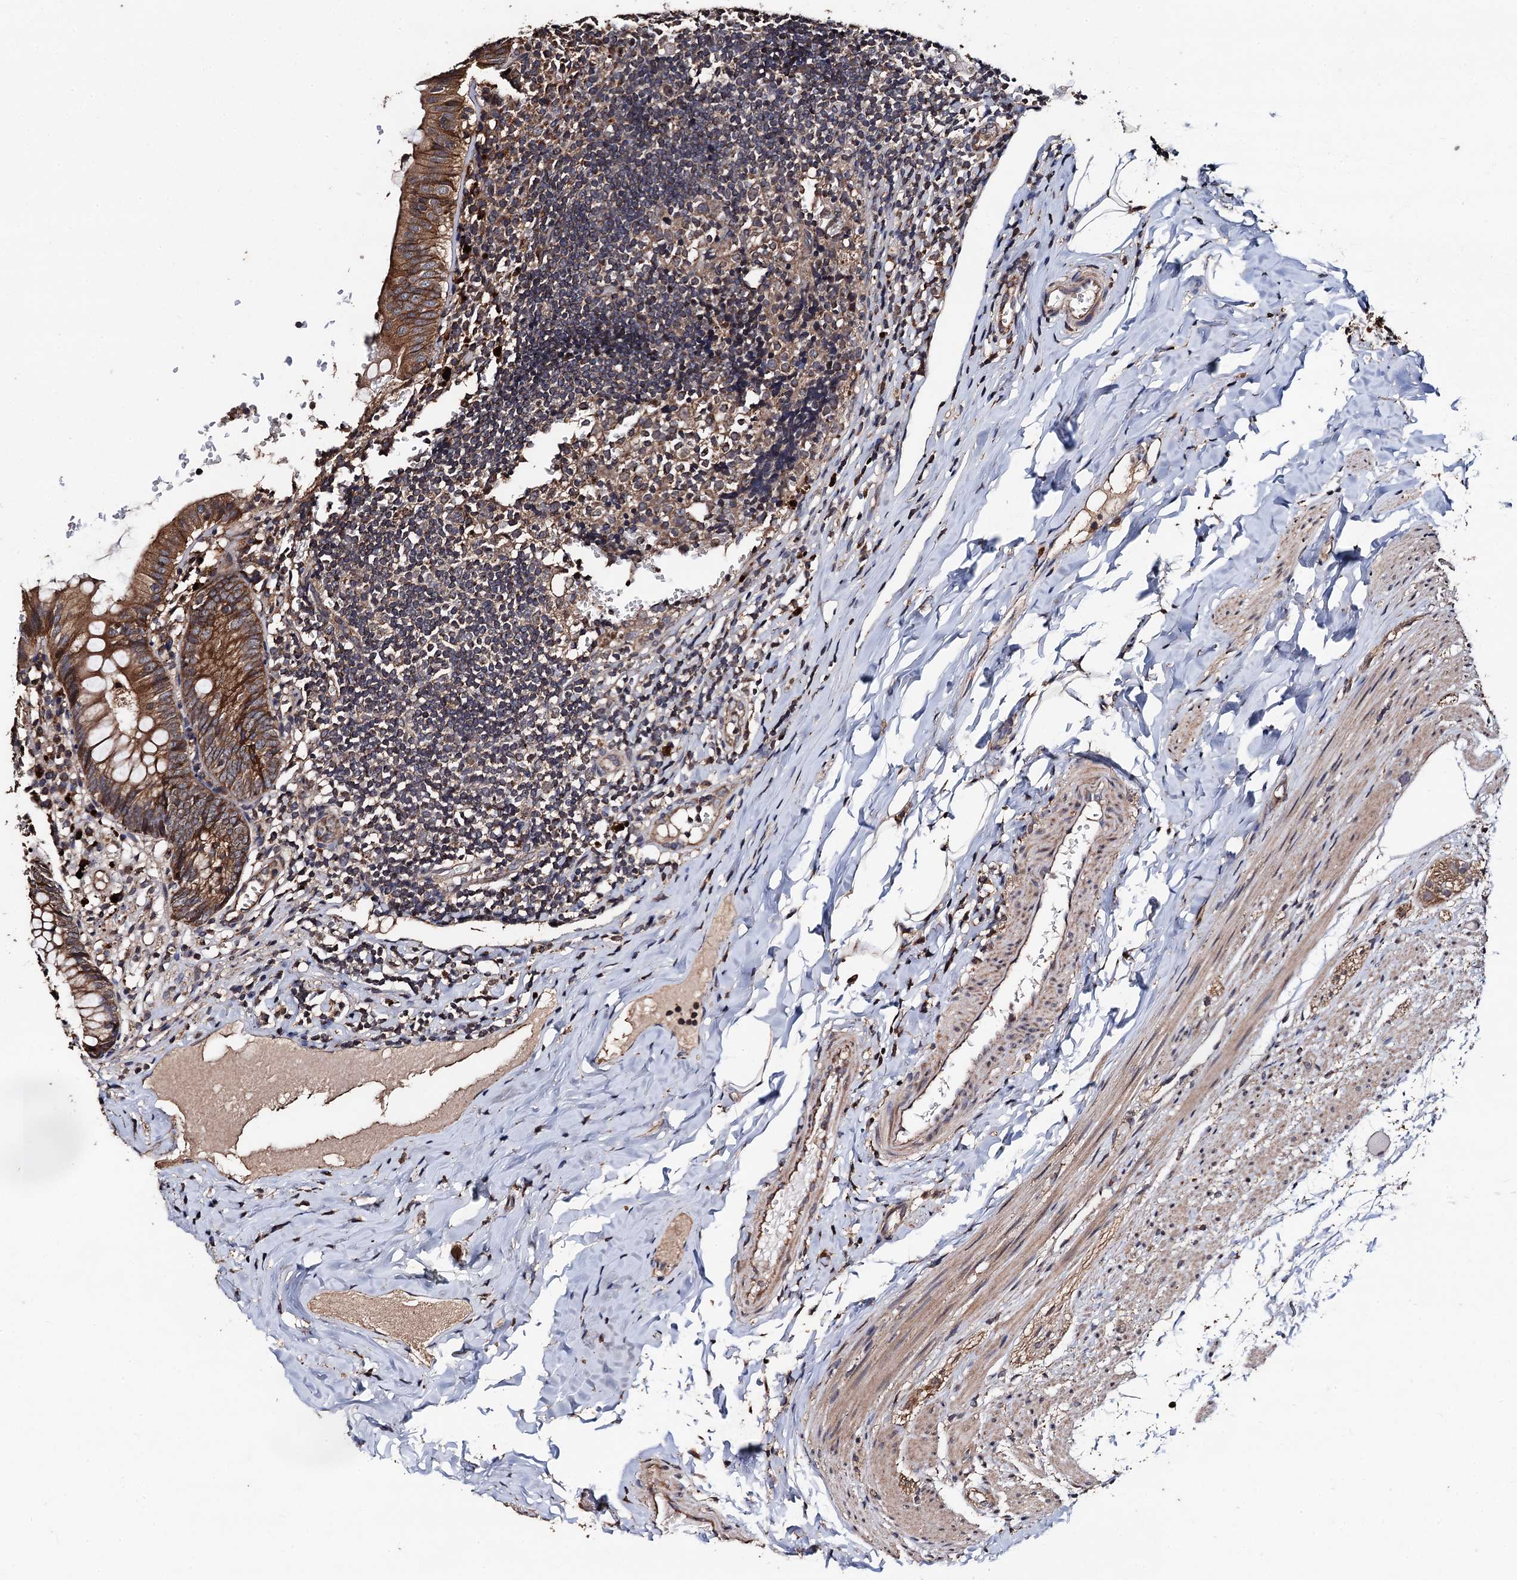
{"staining": {"intensity": "moderate", "quantity": ">75%", "location": "cytoplasmic/membranous"}, "tissue": "appendix", "cell_type": "Glandular cells", "image_type": "normal", "snomed": [{"axis": "morphology", "description": "Normal tissue, NOS"}, {"axis": "topography", "description": "Appendix"}], "caption": "Immunohistochemical staining of normal human appendix exhibits >75% levels of moderate cytoplasmic/membranous protein expression in approximately >75% of glandular cells.", "gene": "PPTC7", "patient": {"sex": "male", "age": 8}}